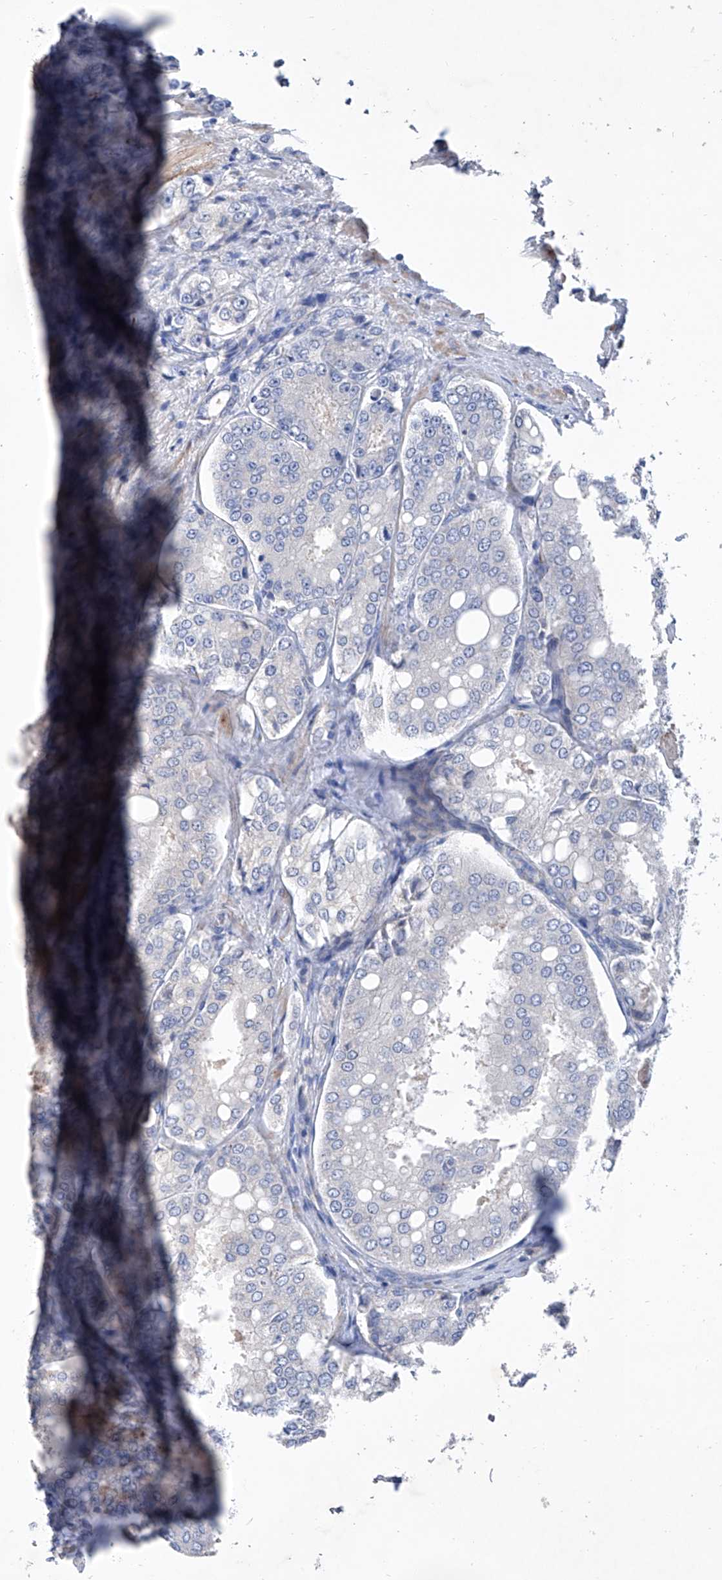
{"staining": {"intensity": "negative", "quantity": "none", "location": "none"}, "tissue": "prostate cancer", "cell_type": "Tumor cells", "image_type": "cancer", "snomed": [{"axis": "morphology", "description": "Adenocarcinoma, High grade"}, {"axis": "topography", "description": "Prostate"}], "caption": "The histopathology image displays no staining of tumor cells in prostate adenocarcinoma (high-grade). (DAB (3,3'-diaminobenzidine) immunohistochemistry (IHC) visualized using brightfield microscopy, high magnification).", "gene": "GPT", "patient": {"sex": "male", "age": 50}}